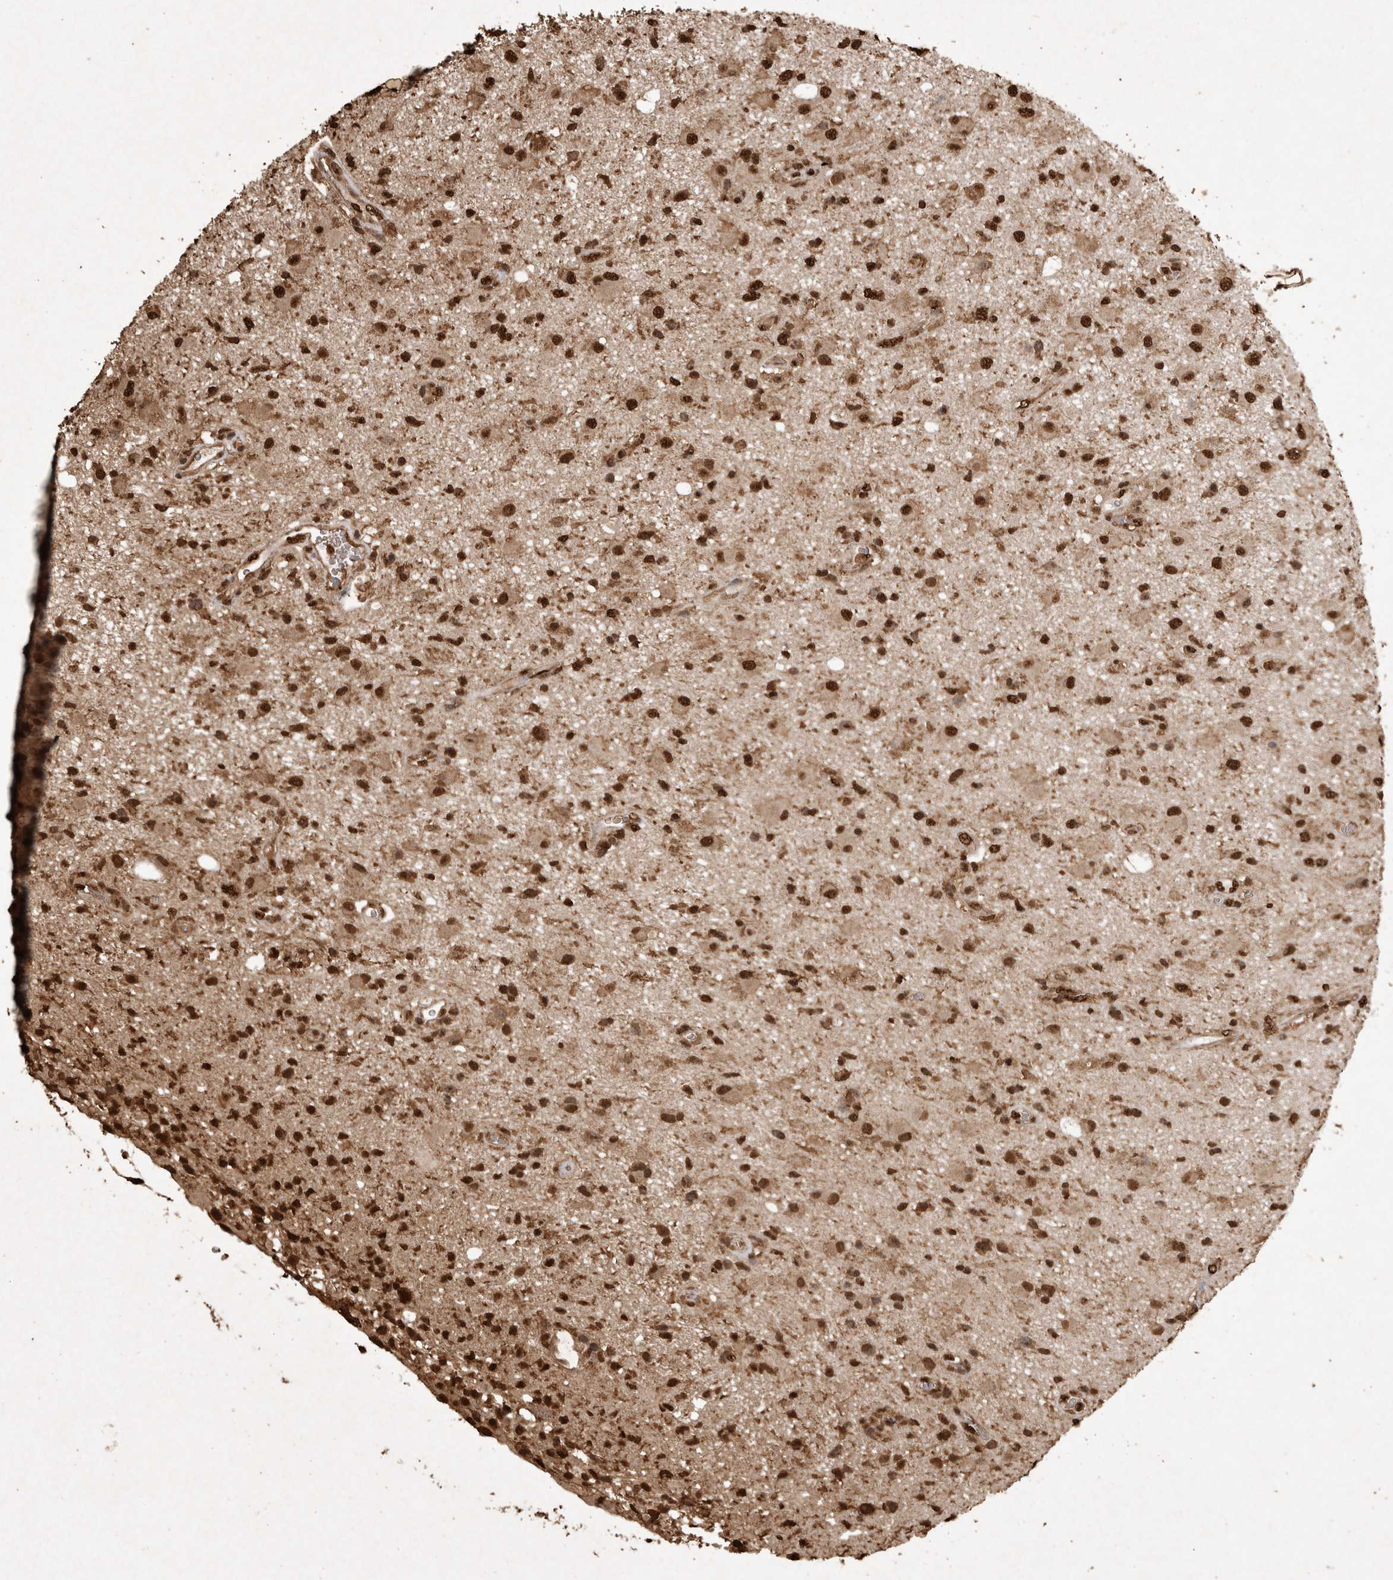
{"staining": {"intensity": "strong", "quantity": ">75%", "location": "nuclear"}, "tissue": "glioma", "cell_type": "Tumor cells", "image_type": "cancer", "snomed": [{"axis": "morphology", "description": "Glioma, malignant, High grade"}, {"axis": "topography", "description": "Brain"}], "caption": "High-power microscopy captured an immunohistochemistry image of glioma, revealing strong nuclear expression in about >75% of tumor cells.", "gene": "OAS2", "patient": {"sex": "male", "age": 33}}